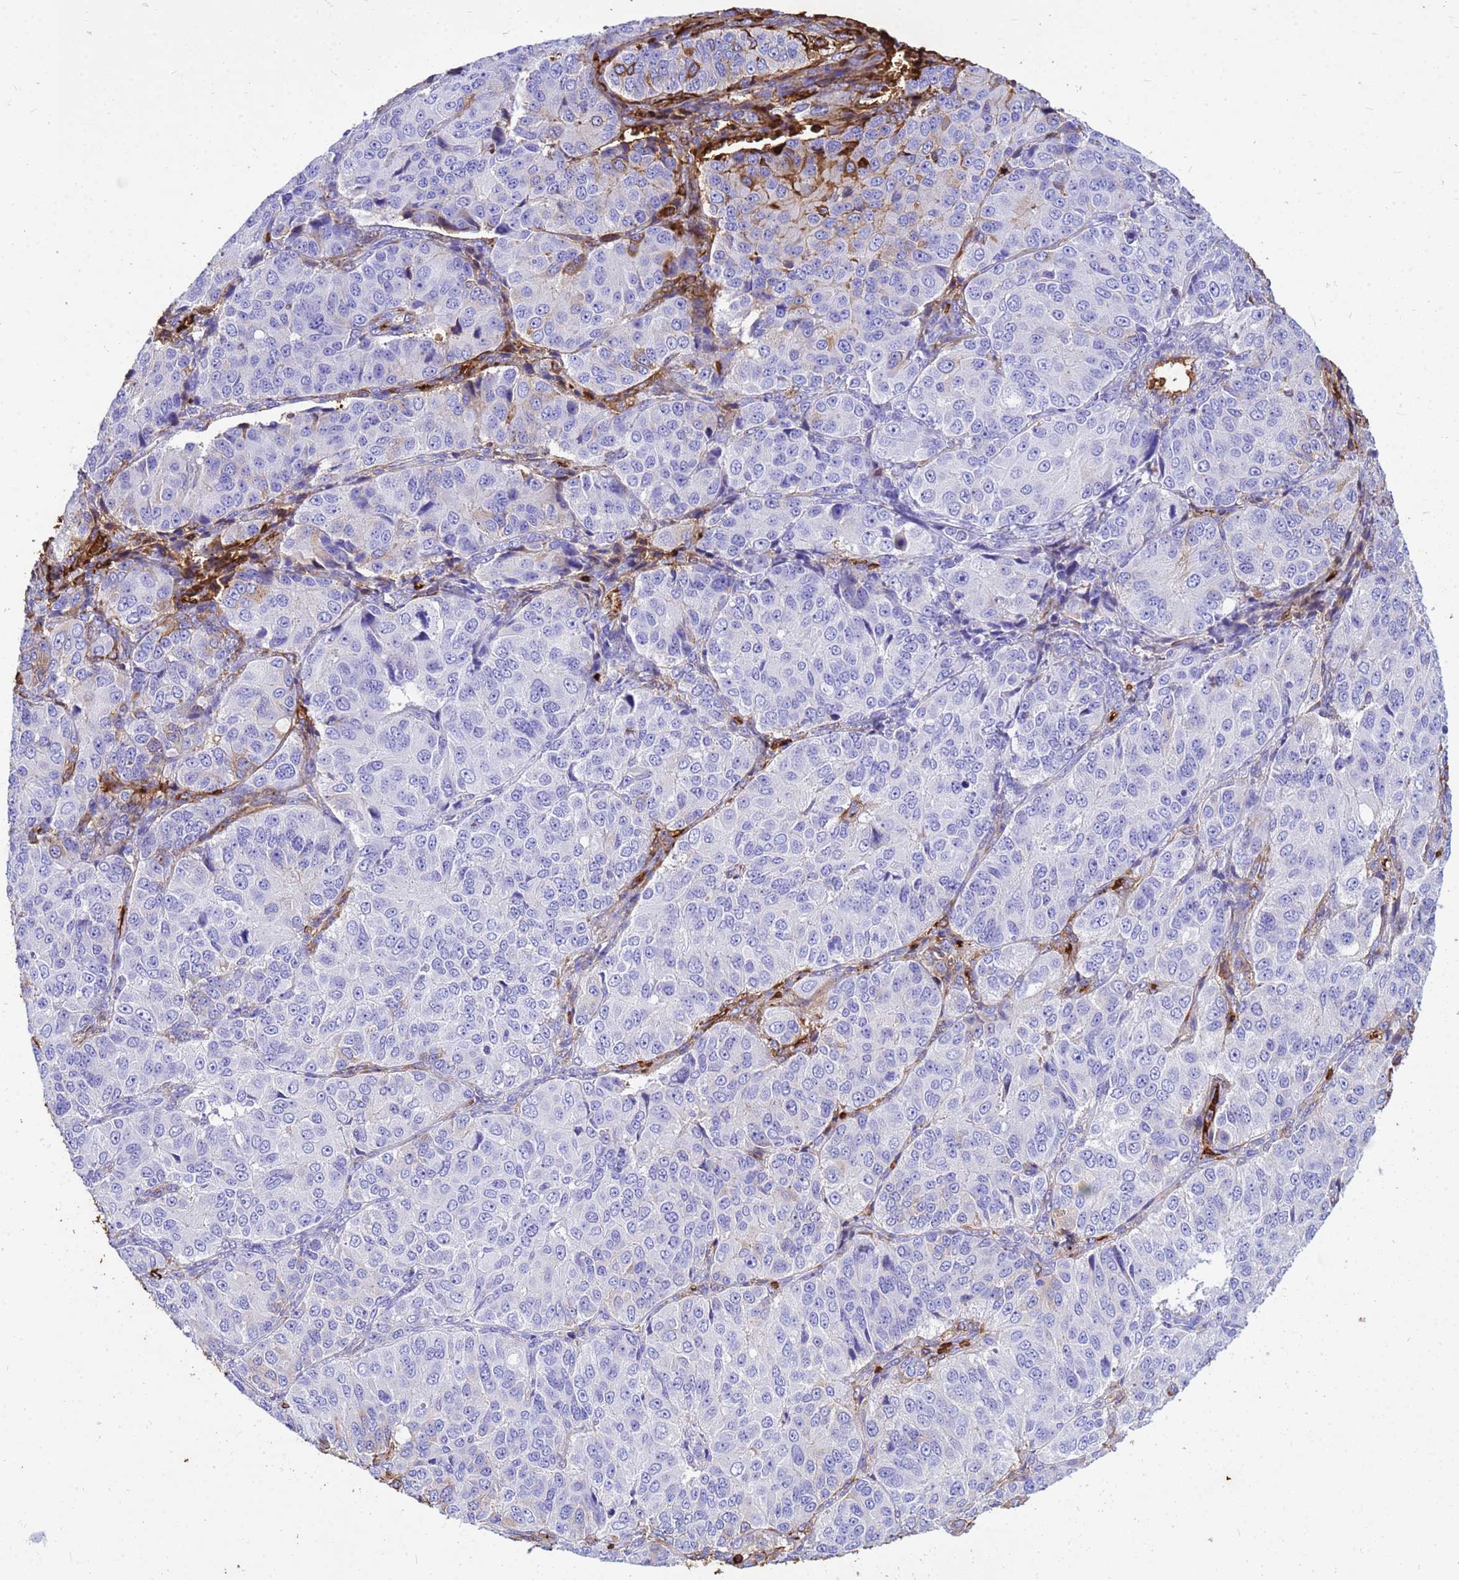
{"staining": {"intensity": "negative", "quantity": "none", "location": "none"}, "tissue": "ovarian cancer", "cell_type": "Tumor cells", "image_type": "cancer", "snomed": [{"axis": "morphology", "description": "Carcinoma, endometroid"}, {"axis": "topography", "description": "Ovary"}], "caption": "Immunohistochemical staining of human ovarian endometroid carcinoma reveals no significant staining in tumor cells.", "gene": "HBA2", "patient": {"sex": "female", "age": 51}}